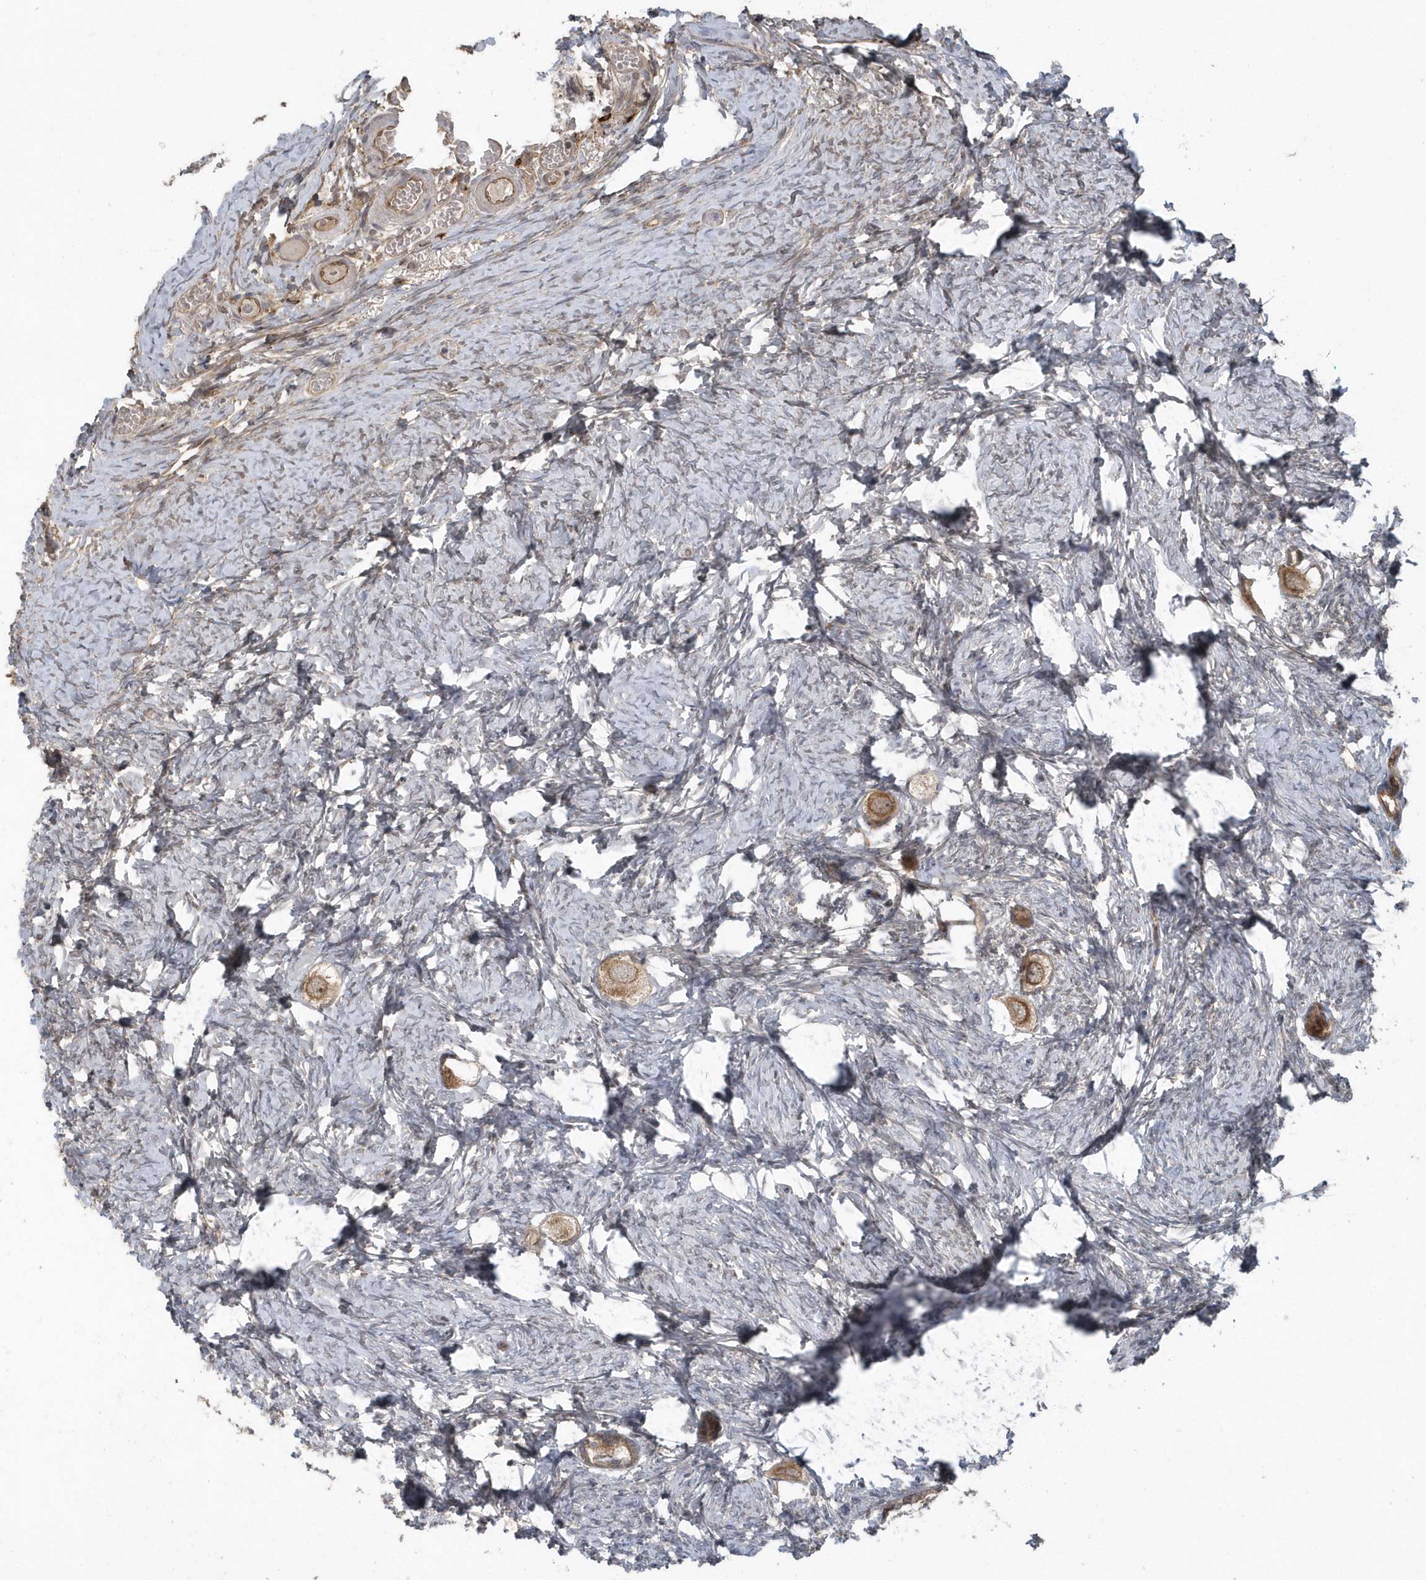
{"staining": {"intensity": "moderate", "quantity": ">75%", "location": "cytoplasmic/membranous"}, "tissue": "ovary", "cell_type": "Follicle cells", "image_type": "normal", "snomed": [{"axis": "morphology", "description": "Normal tissue, NOS"}, {"axis": "topography", "description": "Ovary"}], "caption": "High-power microscopy captured an immunohistochemistry (IHC) photomicrograph of unremarkable ovary, revealing moderate cytoplasmic/membranous staining in about >75% of follicle cells.", "gene": "HERPUD1", "patient": {"sex": "female", "age": 27}}